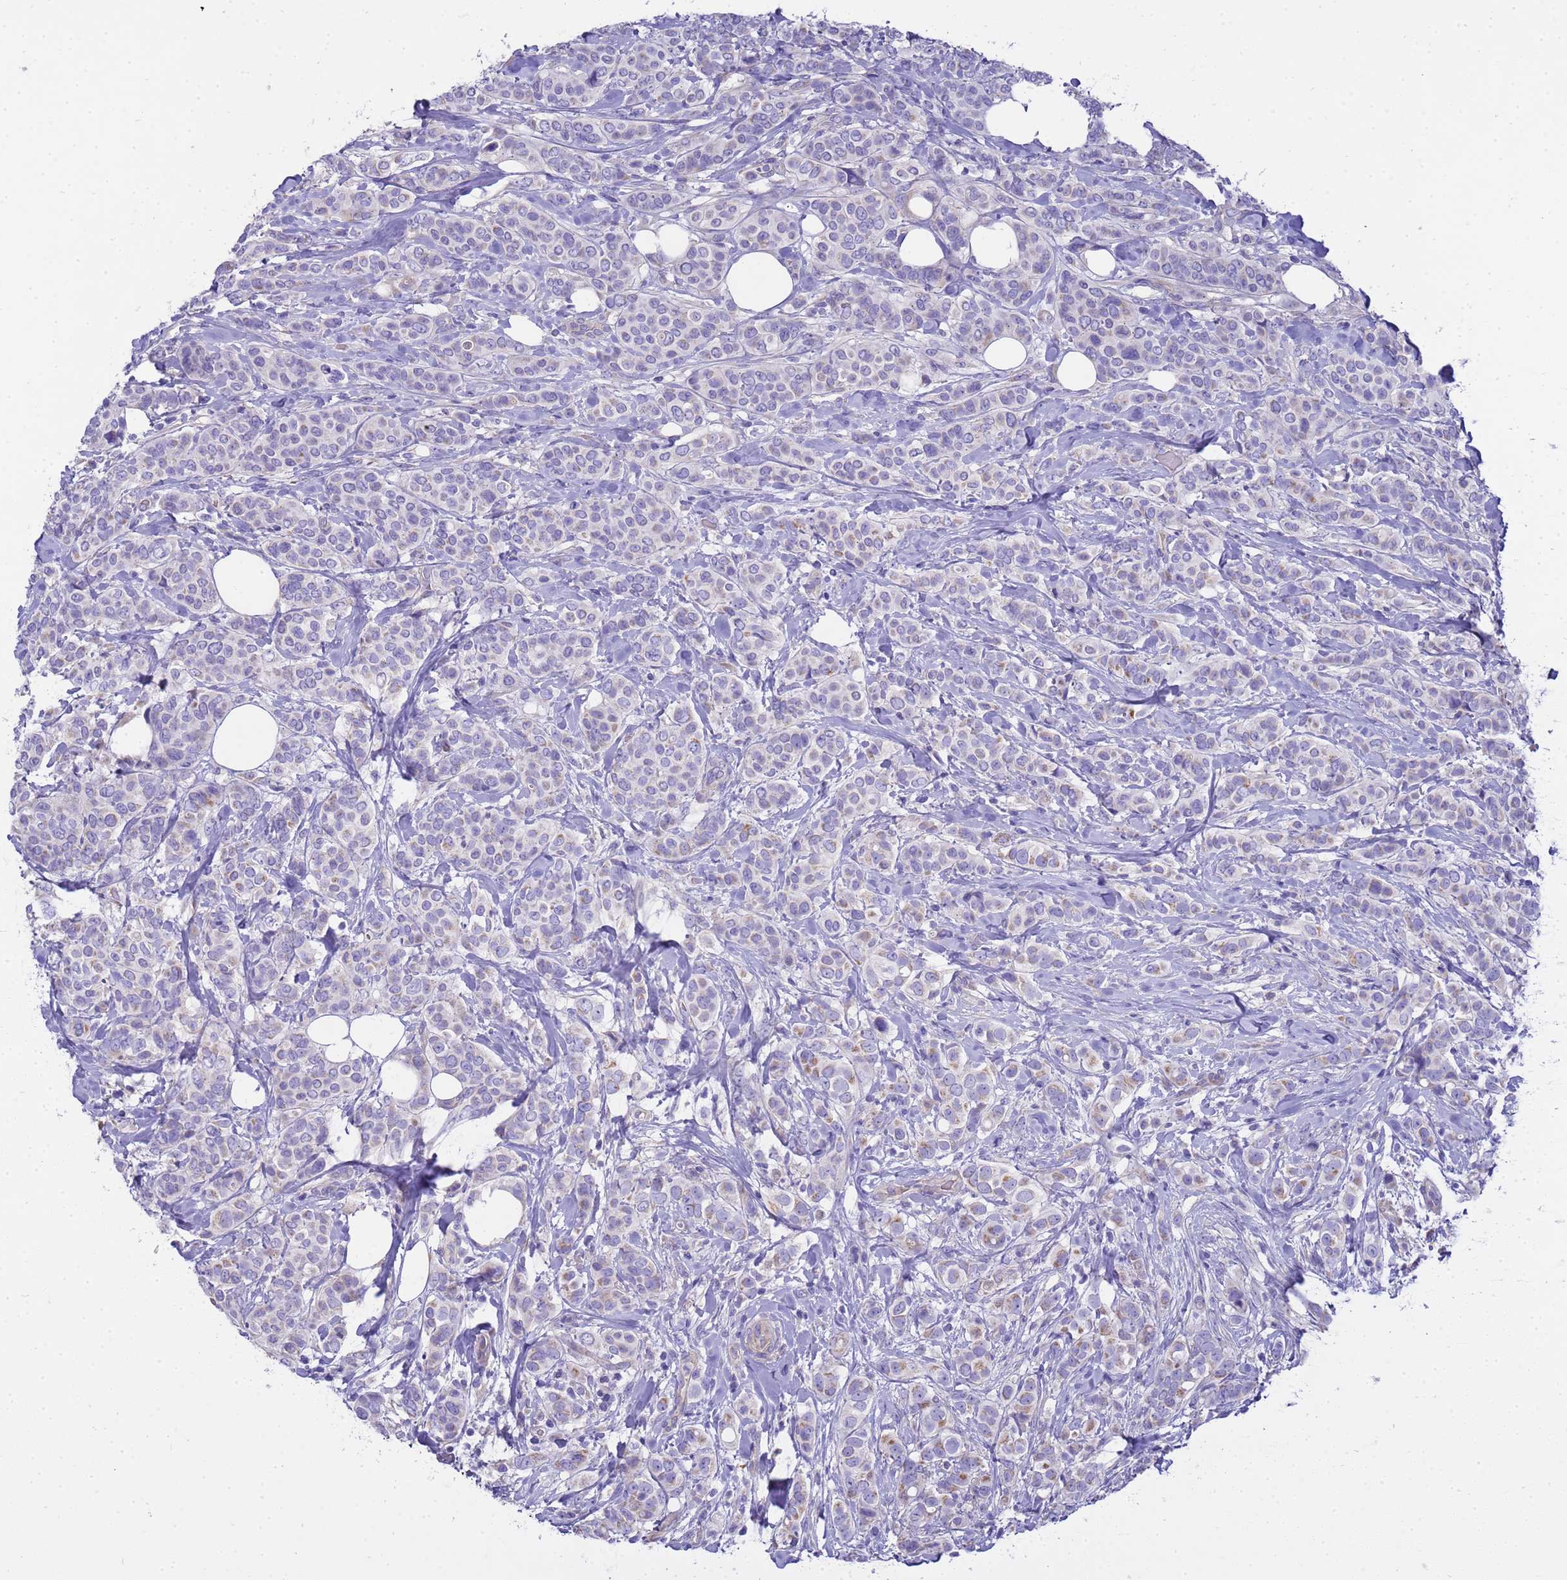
{"staining": {"intensity": "weak", "quantity": "<25%", "location": "cytoplasmic/membranous"}, "tissue": "breast cancer", "cell_type": "Tumor cells", "image_type": "cancer", "snomed": [{"axis": "morphology", "description": "Lobular carcinoma"}, {"axis": "topography", "description": "Breast"}], "caption": "Protein analysis of lobular carcinoma (breast) shows no significant expression in tumor cells. (Brightfield microscopy of DAB (3,3'-diaminobenzidine) immunohistochemistry at high magnification).", "gene": "RIPPLY2", "patient": {"sex": "female", "age": 51}}